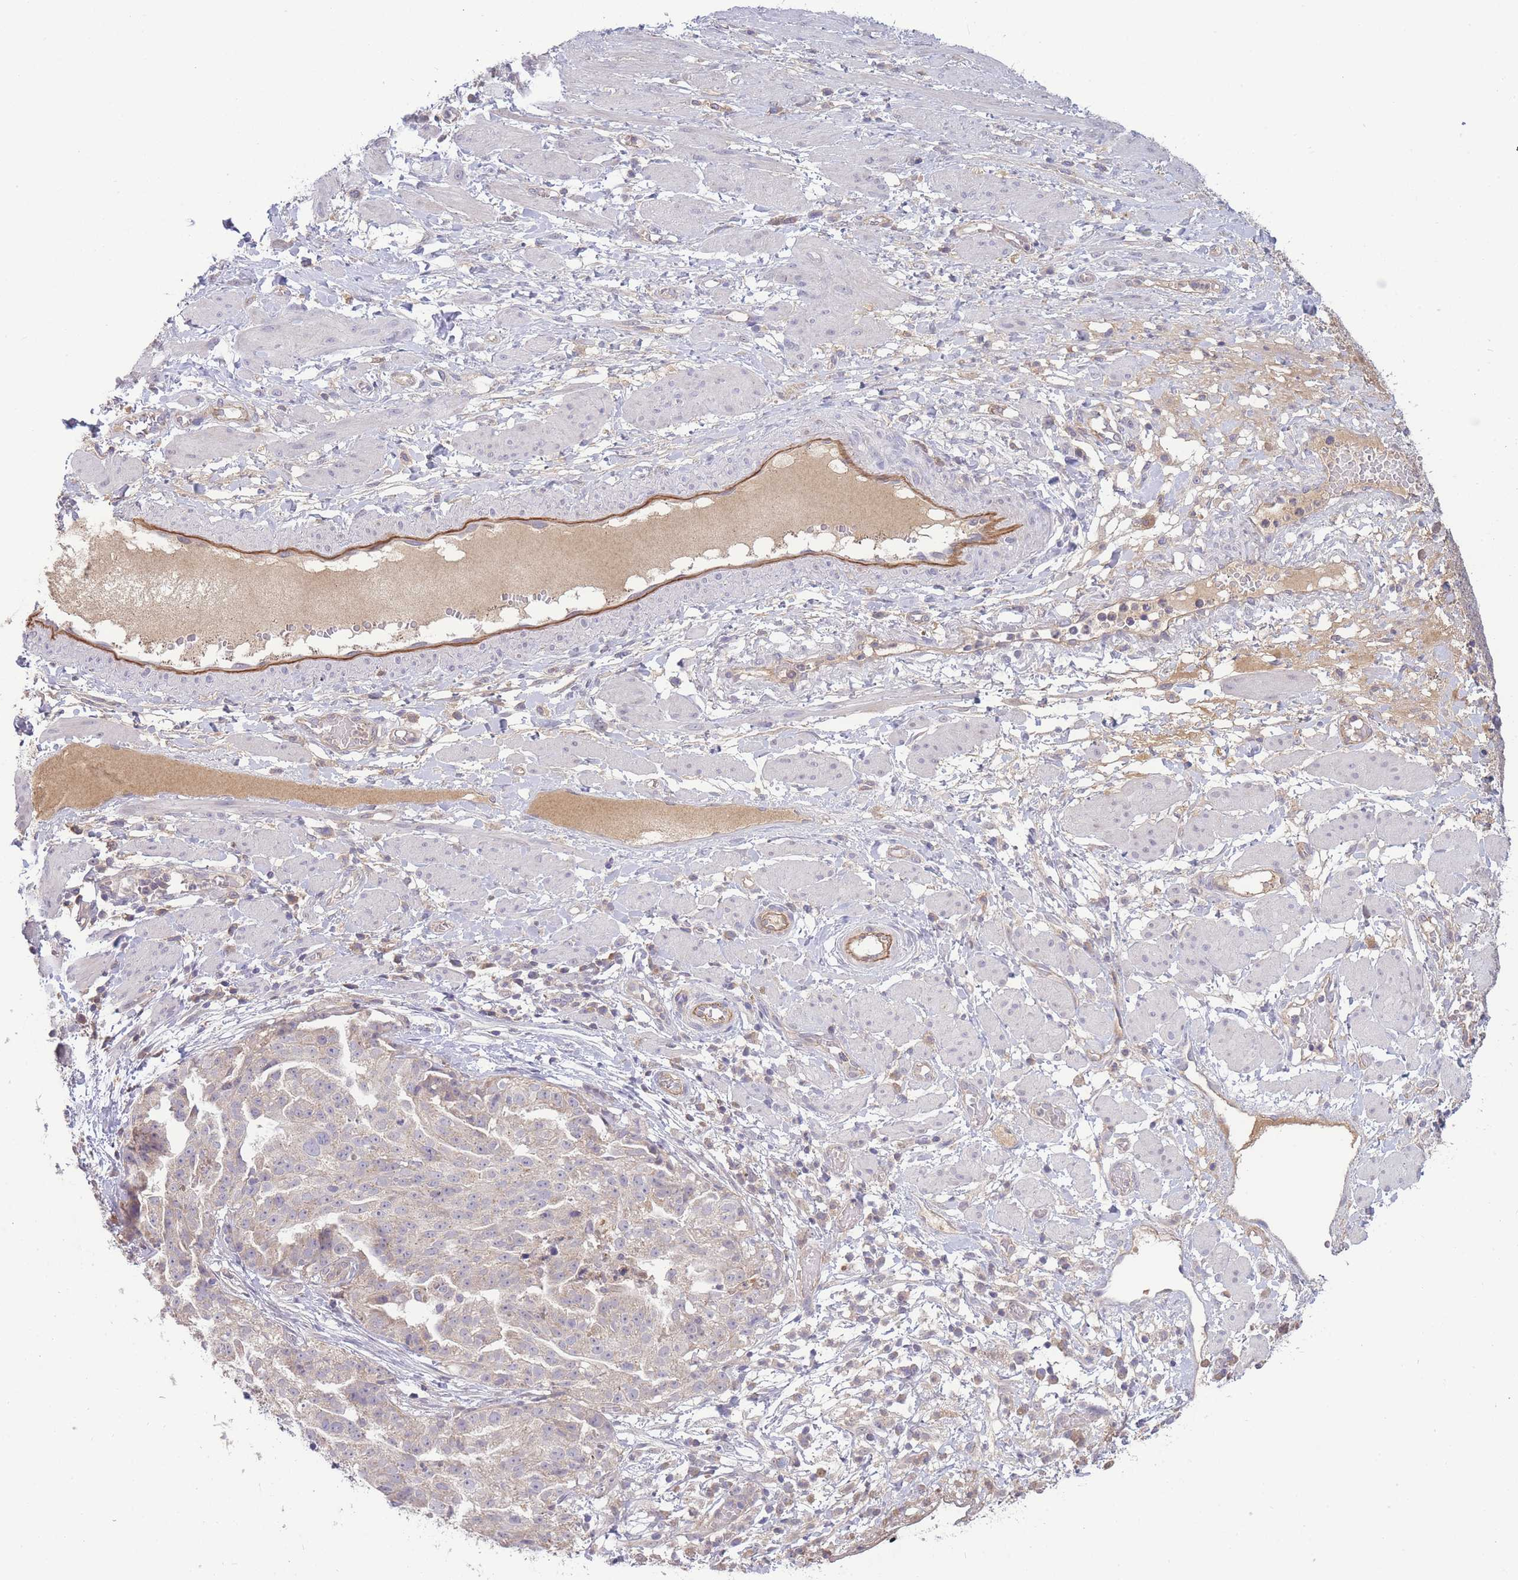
{"staining": {"intensity": "negative", "quantity": "none", "location": "none"}, "tissue": "ovarian cancer", "cell_type": "Tumor cells", "image_type": "cancer", "snomed": [{"axis": "morphology", "description": "Cystadenocarcinoma, serous, NOS"}, {"axis": "topography", "description": "Ovary"}], "caption": "An image of human ovarian cancer is negative for staining in tumor cells. The staining was performed using DAB (3,3'-diaminobenzidine) to visualize the protein expression in brown, while the nuclei were stained in blue with hematoxylin (Magnification: 20x).", "gene": "NDUFAF5", "patient": {"sex": "female", "age": 58}}